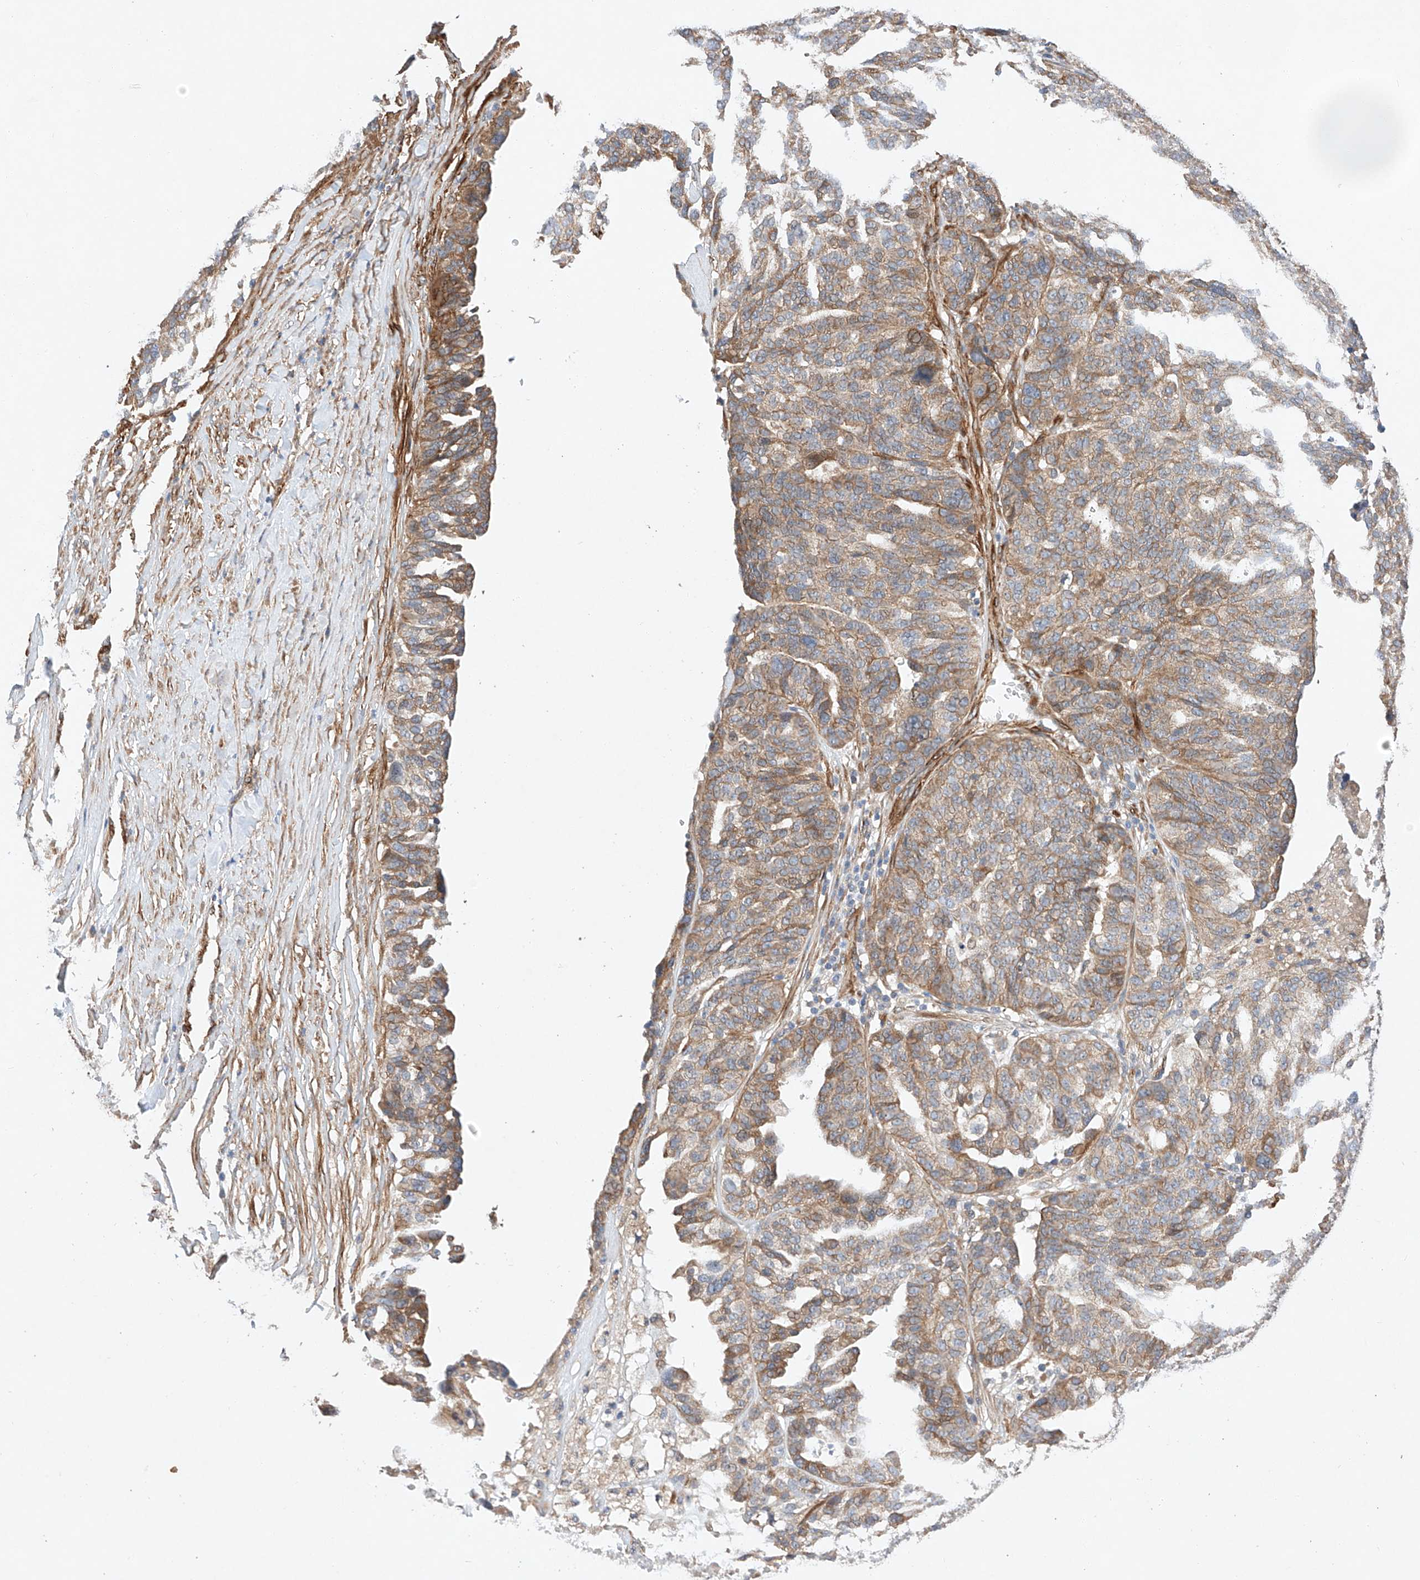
{"staining": {"intensity": "moderate", "quantity": ">75%", "location": "cytoplasmic/membranous"}, "tissue": "ovarian cancer", "cell_type": "Tumor cells", "image_type": "cancer", "snomed": [{"axis": "morphology", "description": "Cystadenocarcinoma, serous, NOS"}, {"axis": "topography", "description": "Ovary"}], "caption": "A brown stain labels moderate cytoplasmic/membranous staining of a protein in ovarian serous cystadenocarcinoma tumor cells.", "gene": "RAB23", "patient": {"sex": "female", "age": 59}}